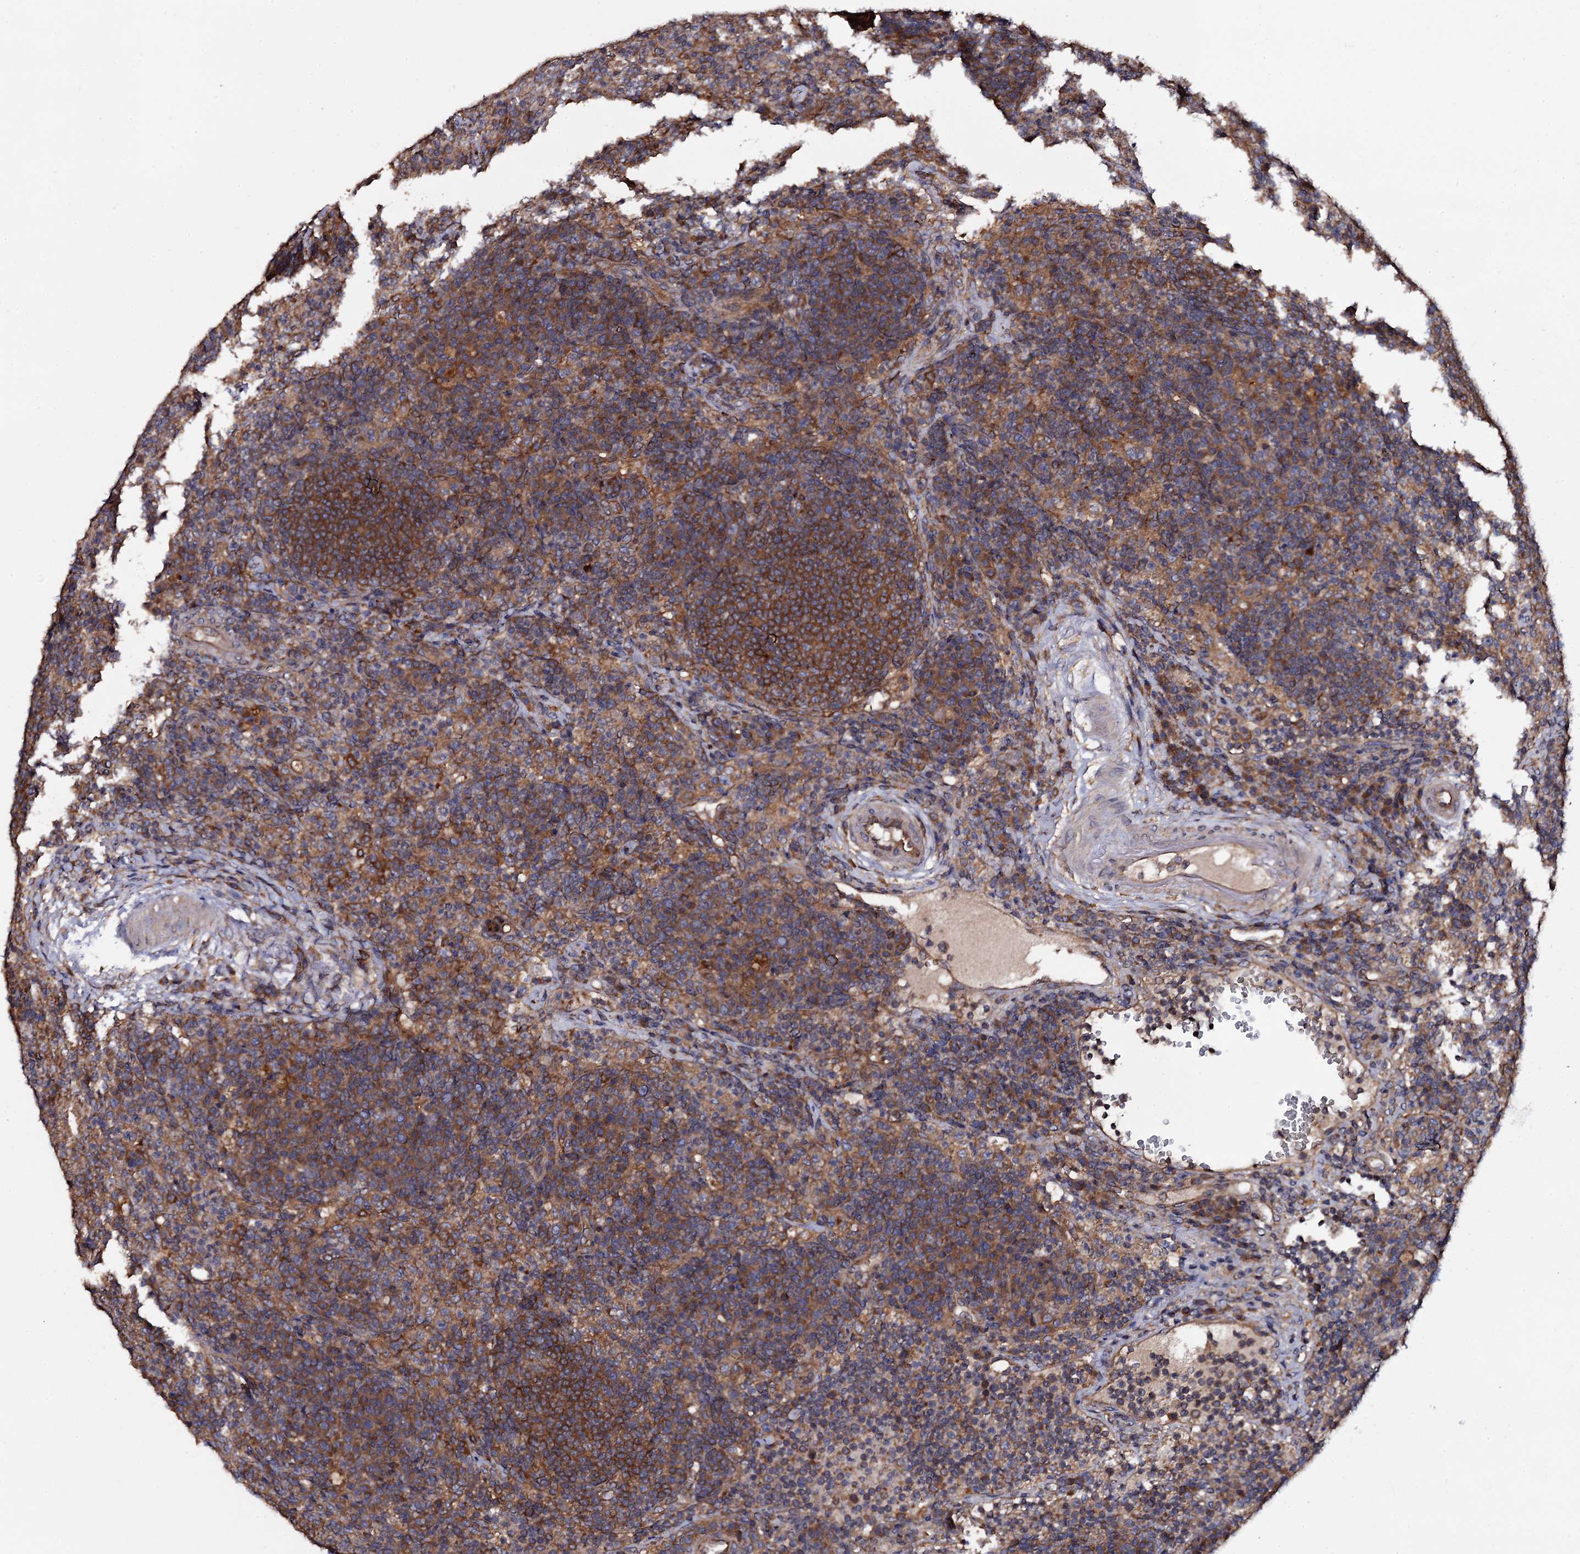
{"staining": {"intensity": "moderate", "quantity": ">75%", "location": "cytoplasmic/membranous"}, "tissue": "lymph node", "cell_type": "Germinal center cells", "image_type": "normal", "snomed": [{"axis": "morphology", "description": "Normal tissue, NOS"}, {"axis": "topography", "description": "Lymph node"}], "caption": "This micrograph demonstrates immunohistochemistry (IHC) staining of benign lymph node, with medium moderate cytoplasmic/membranous staining in about >75% of germinal center cells.", "gene": "TTC23", "patient": {"sex": "female", "age": 70}}